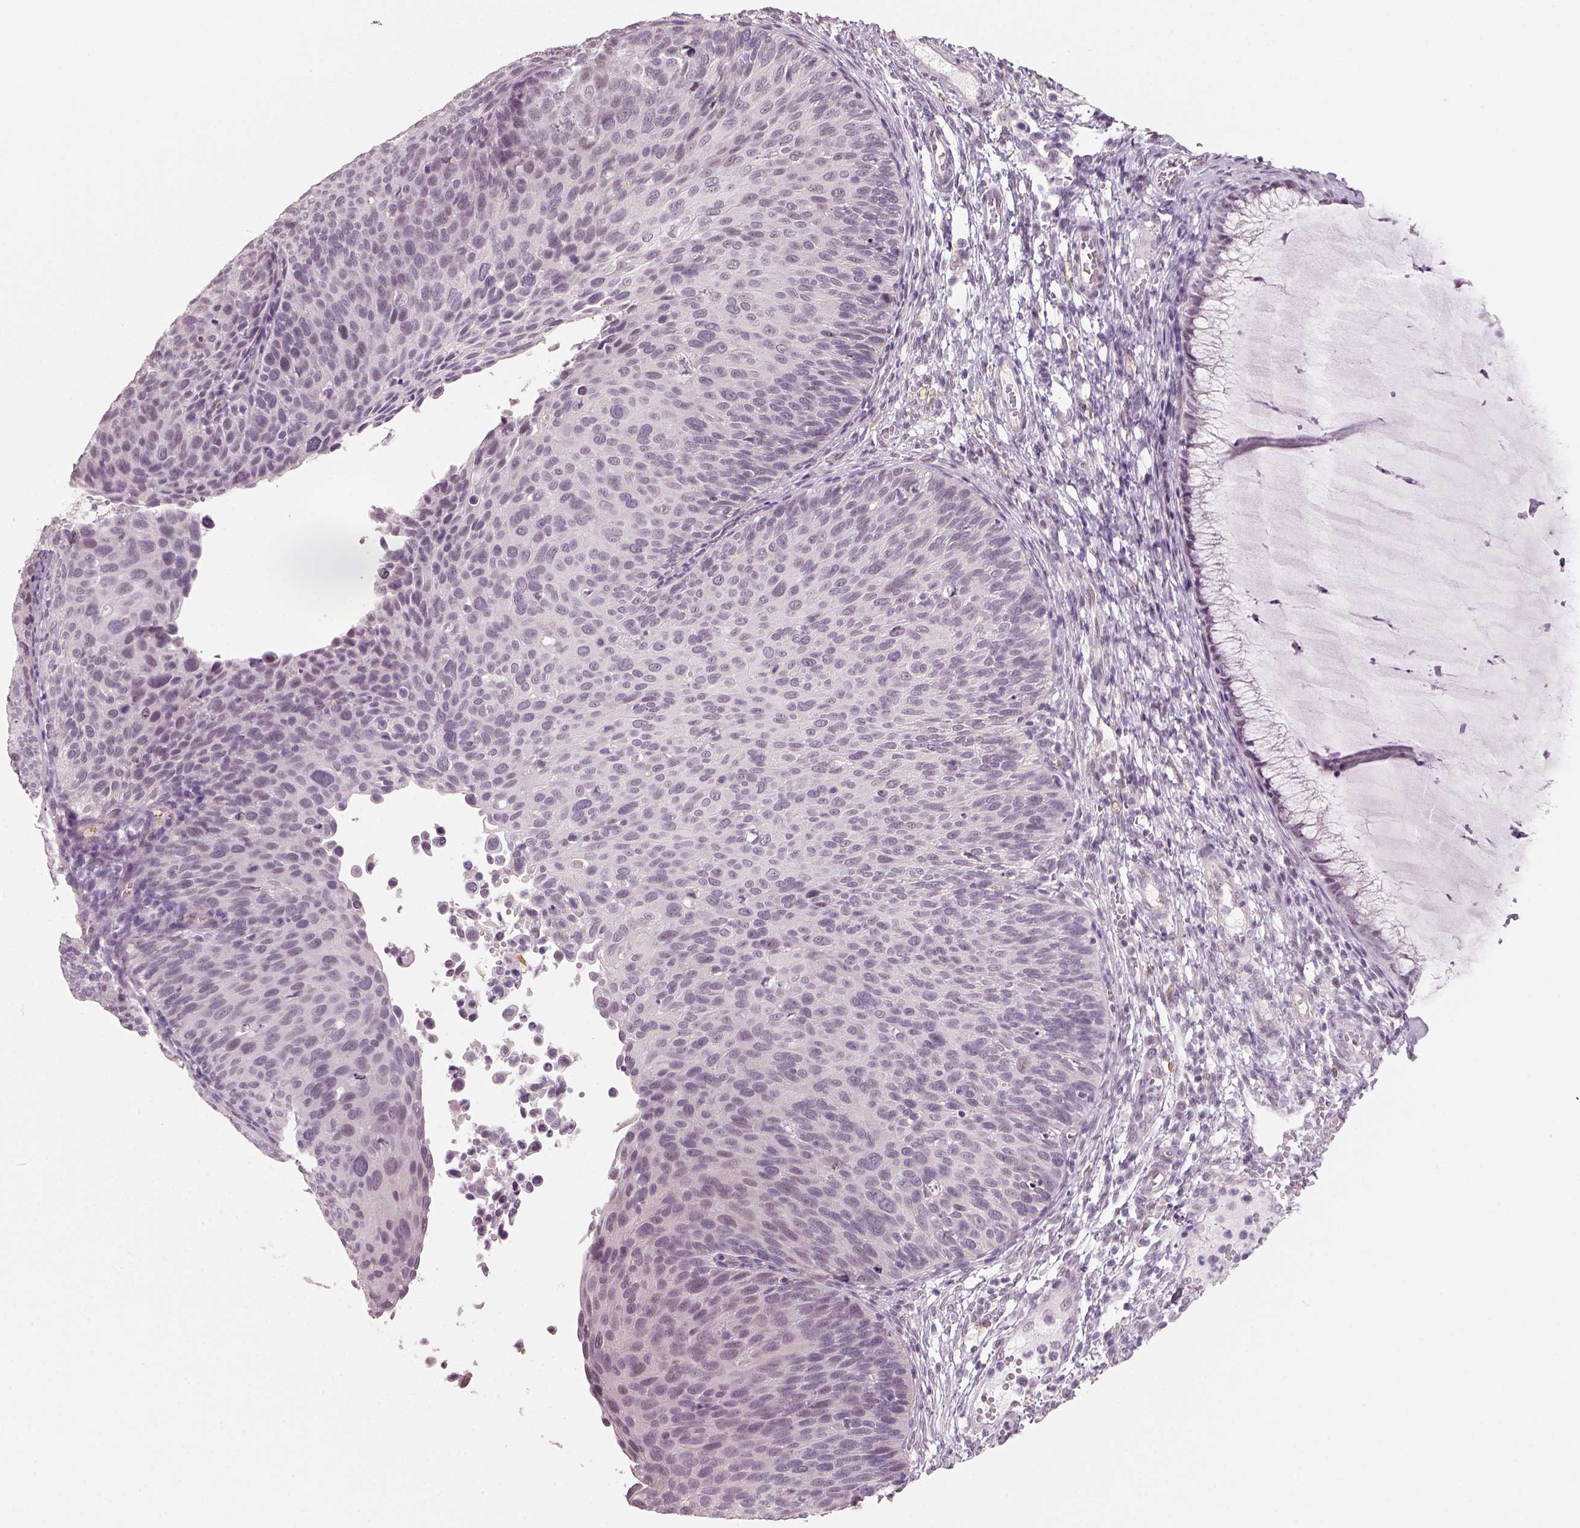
{"staining": {"intensity": "negative", "quantity": "none", "location": "none"}, "tissue": "cervical cancer", "cell_type": "Tumor cells", "image_type": "cancer", "snomed": [{"axis": "morphology", "description": "Squamous cell carcinoma, NOS"}, {"axis": "topography", "description": "Cervix"}], "caption": "An image of squamous cell carcinoma (cervical) stained for a protein exhibits no brown staining in tumor cells. The staining was performed using DAB (3,3'-diaminobenzidine) to visualize the protein expression in brown, while the nuclei were stained in blue with hematoxylin (Magnification: 20x).", "gene": "NAT8", "patient": {"sex": "female", "age": 36}}